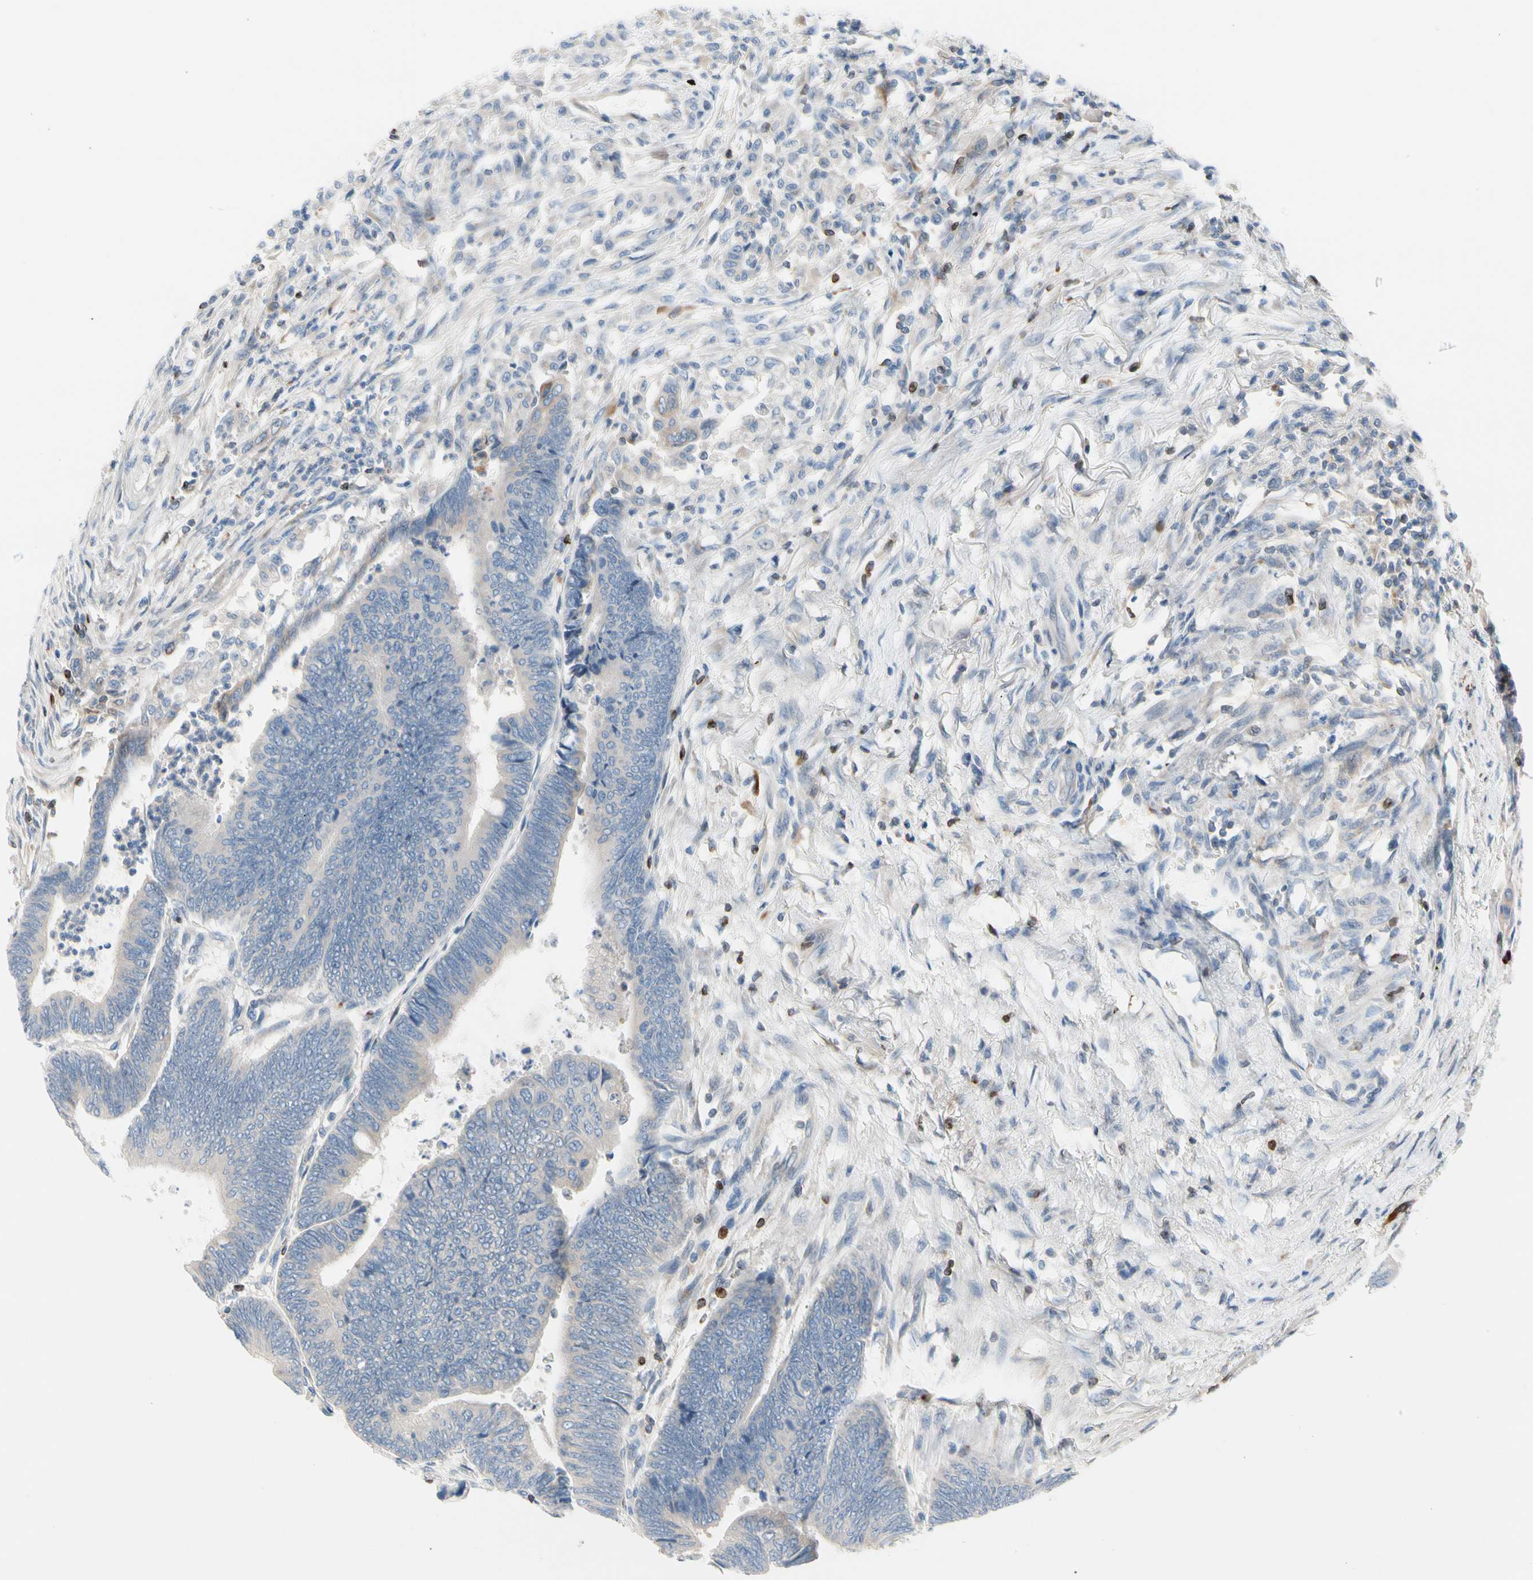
{"staining": {"intensity": "negative", "quantity": "none", "location": "none"}, "tissue": "colorectal cancer", "cell_type": "Tumor cells", "image_type": "cancer", "snomed": [{"axis": "morphology", "description": "Normal tissue, NOS"}, {"axis": "morphology", "description": "Adenocarcinoma, NOS"}, {"axis": "topography", "description": "Rectum"}, {"axis": "topography", "description": "Peripheral nerve tissue"}], "caption": "A photomicrograph of human colorectal cancer is negative for staining in tumor cells. (DAB (3,3'-diaminobenzidine) IHC, high magnification).", "gene": "MAP3K3", "patient": {"sex": "male", "age": 92}}